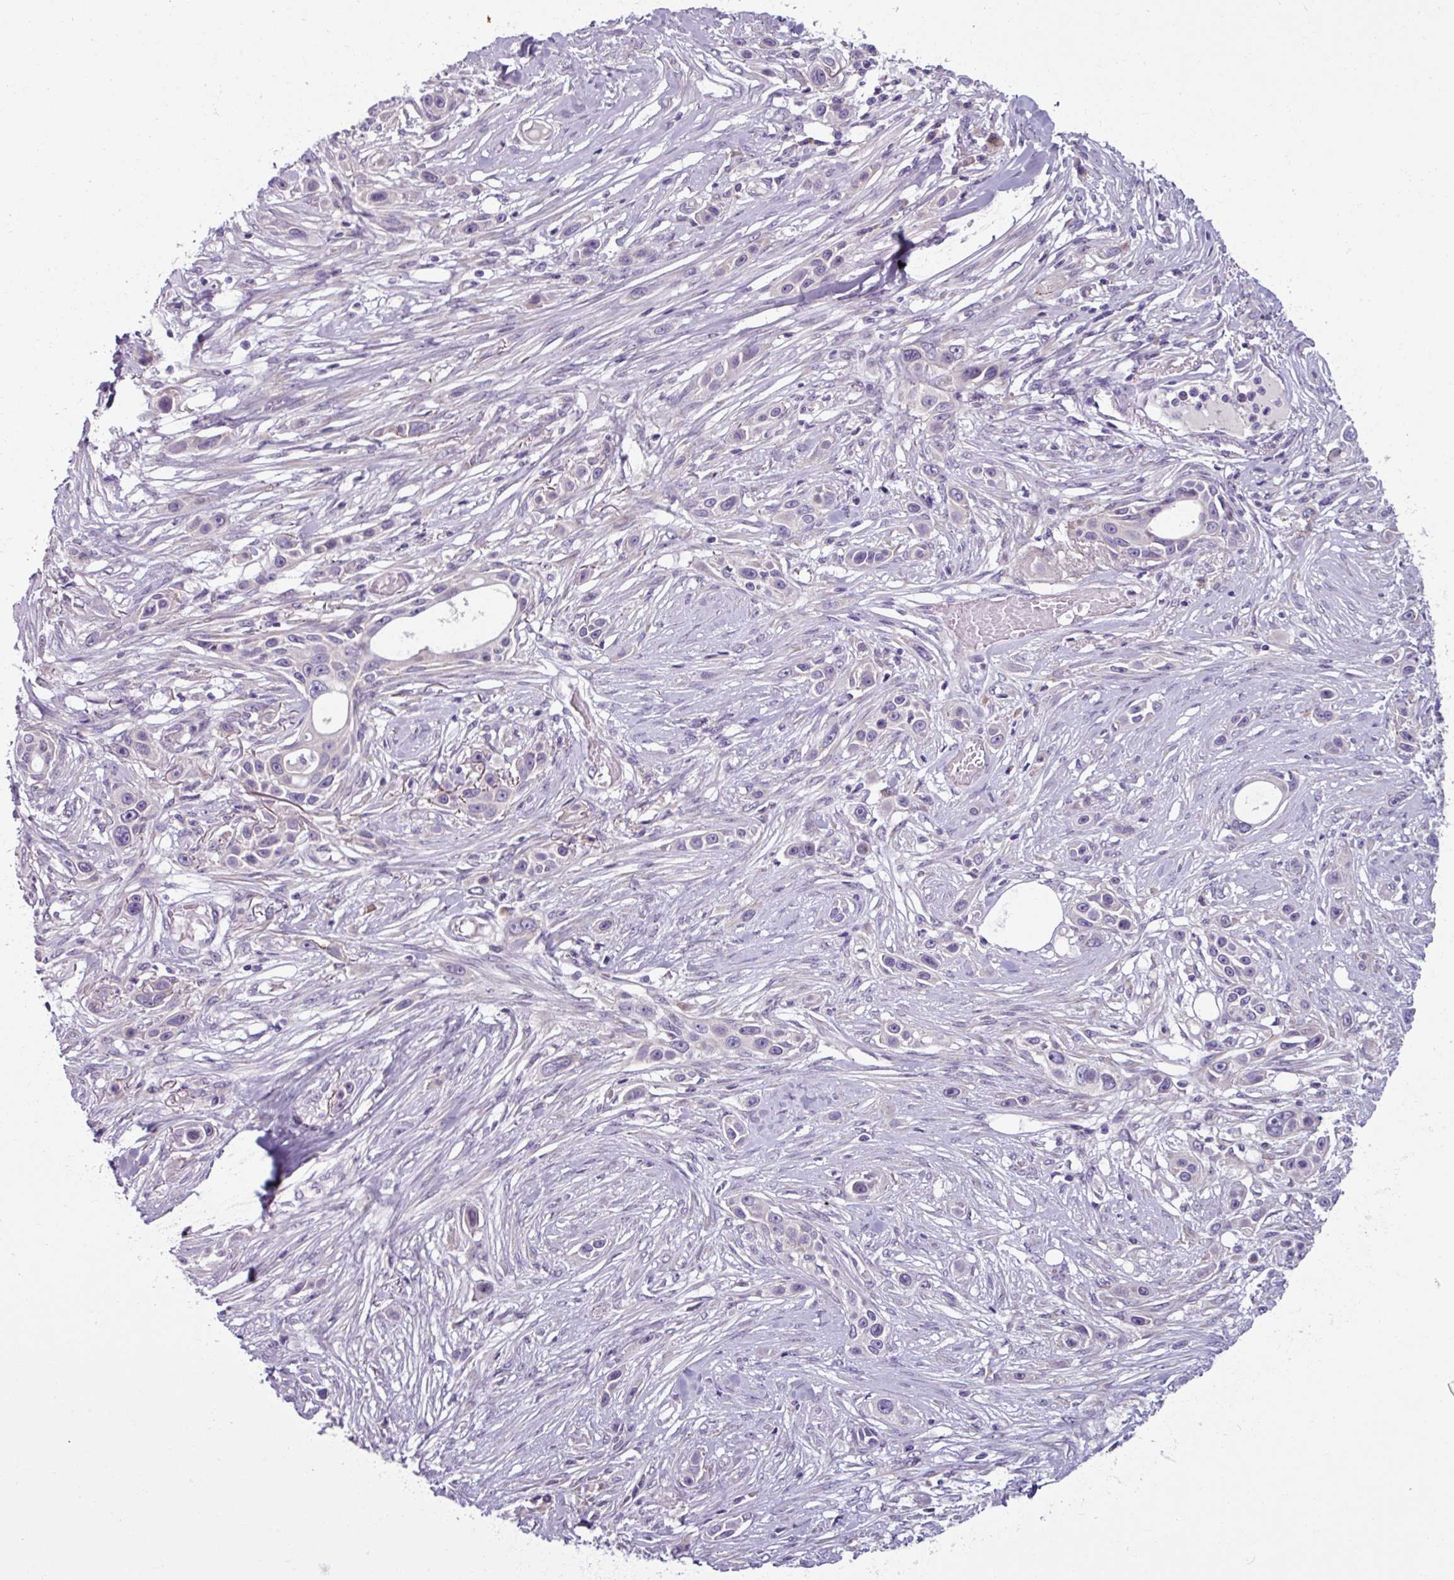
{"staining": {"intensity": "negative", "quantity": "none", "location": "none"}, "tissue": "skin cancer", "cell_type": "Tumor cells", "image_type": "cancer", "snomed": [{"axis": "morphology", "description": "Squamous cell carcinoma, NOS"}, {"axis": "topography", "description": "Skin"}], "caption": "DAB immunohistochemical staining of skin squamous cell carcinoma reveals no significant staining in tumor cells.", "gene": "SMIM11", "patient": {"sex": "female", "age": 69}}